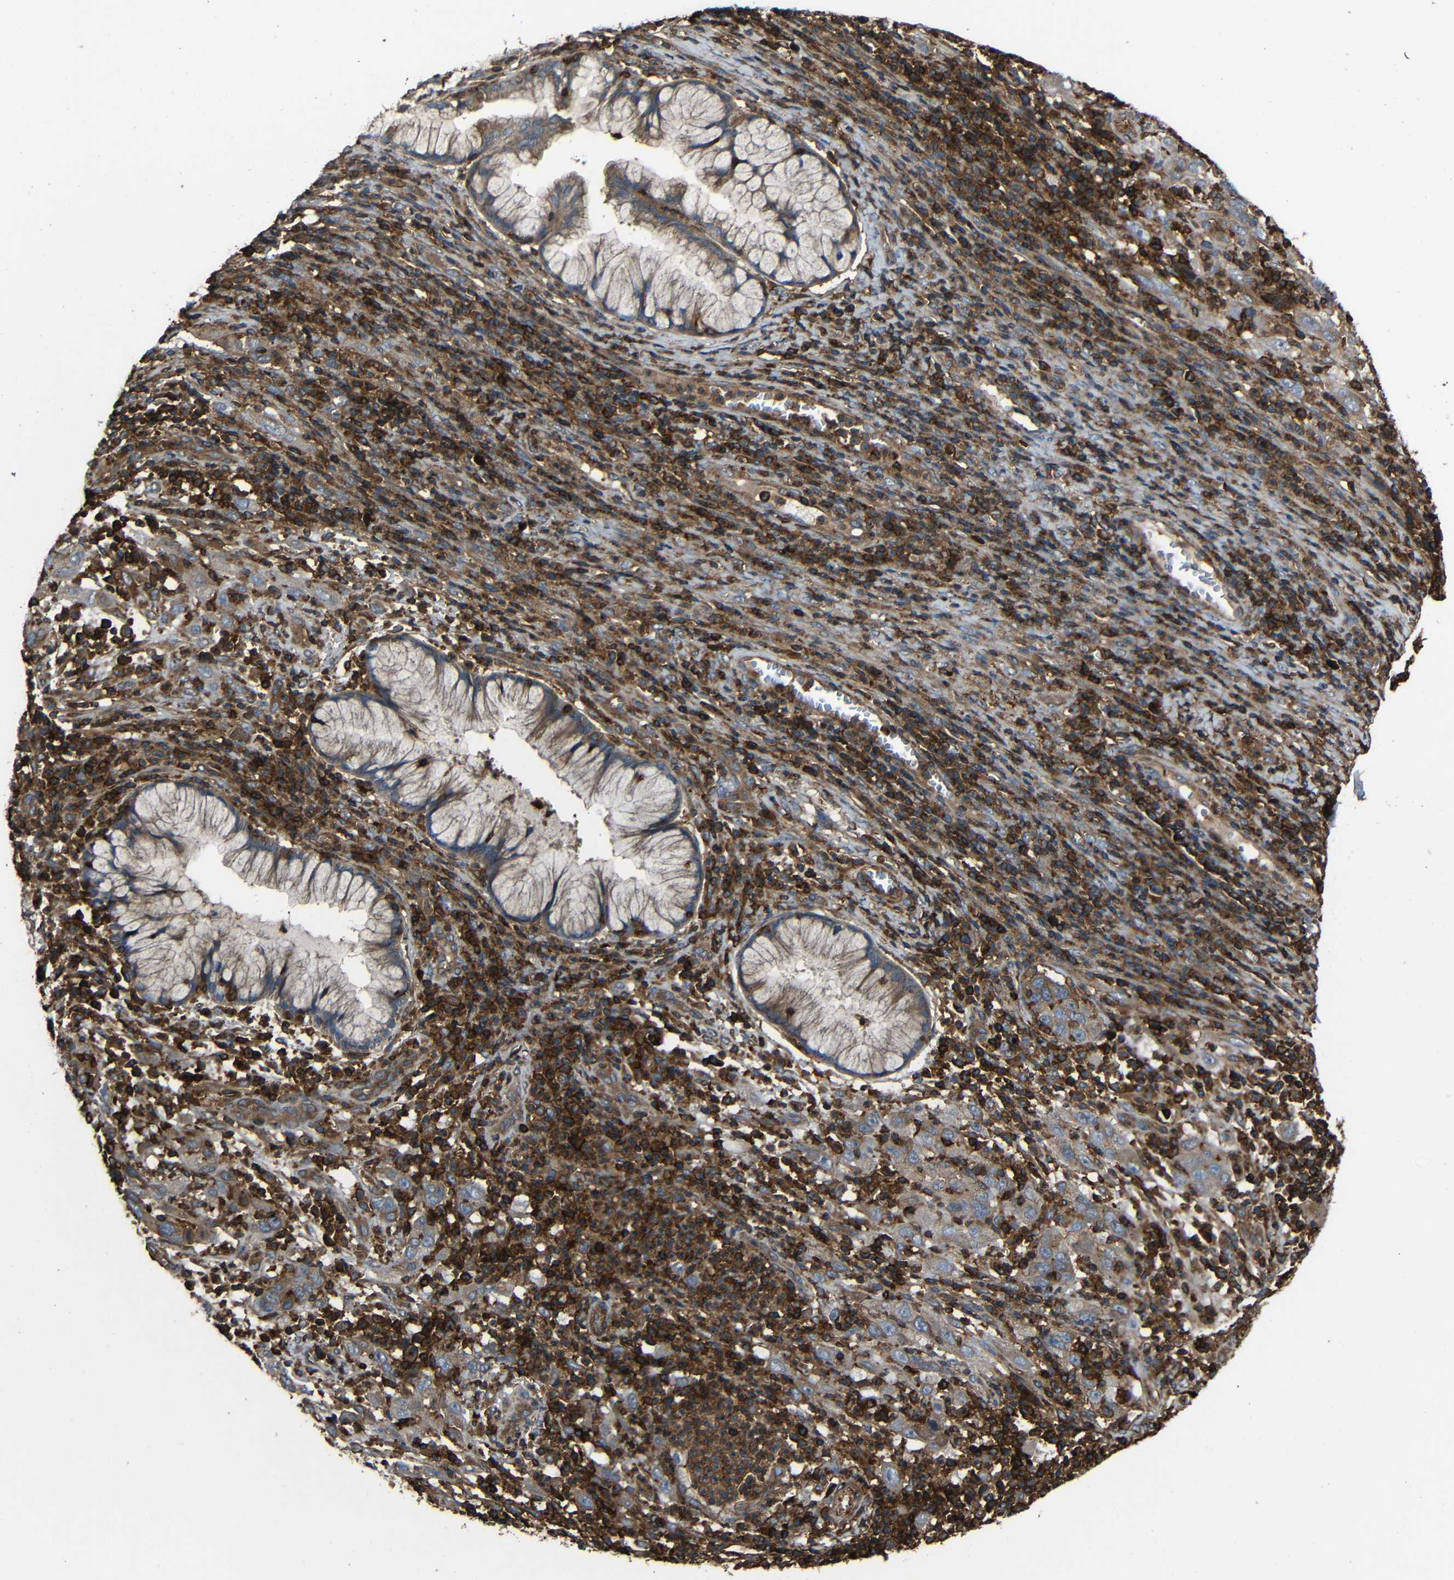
{"staining": {"intensity": "moderate", "quantity": ">75%", "location": "cytoplasmic/membranous"}, "tissue": "cervical cancer", "cell_type": "Tumor cells", "image_type": "cancer", "snomed": [{"axis": "morphology", "description": "Squamous cell carcinoma, NOS"}, {"axis": "topography", "description": "Cervix"}], "caption": "Brown immunohistochemical staining in human cervical cancer (squamous cell carcinoma) displays moderate cytoplasmic/membranous expression in about >75% of tumor cells.", "gene": "ADGRE5", "patient": {"sex": "female", "age": 32}}